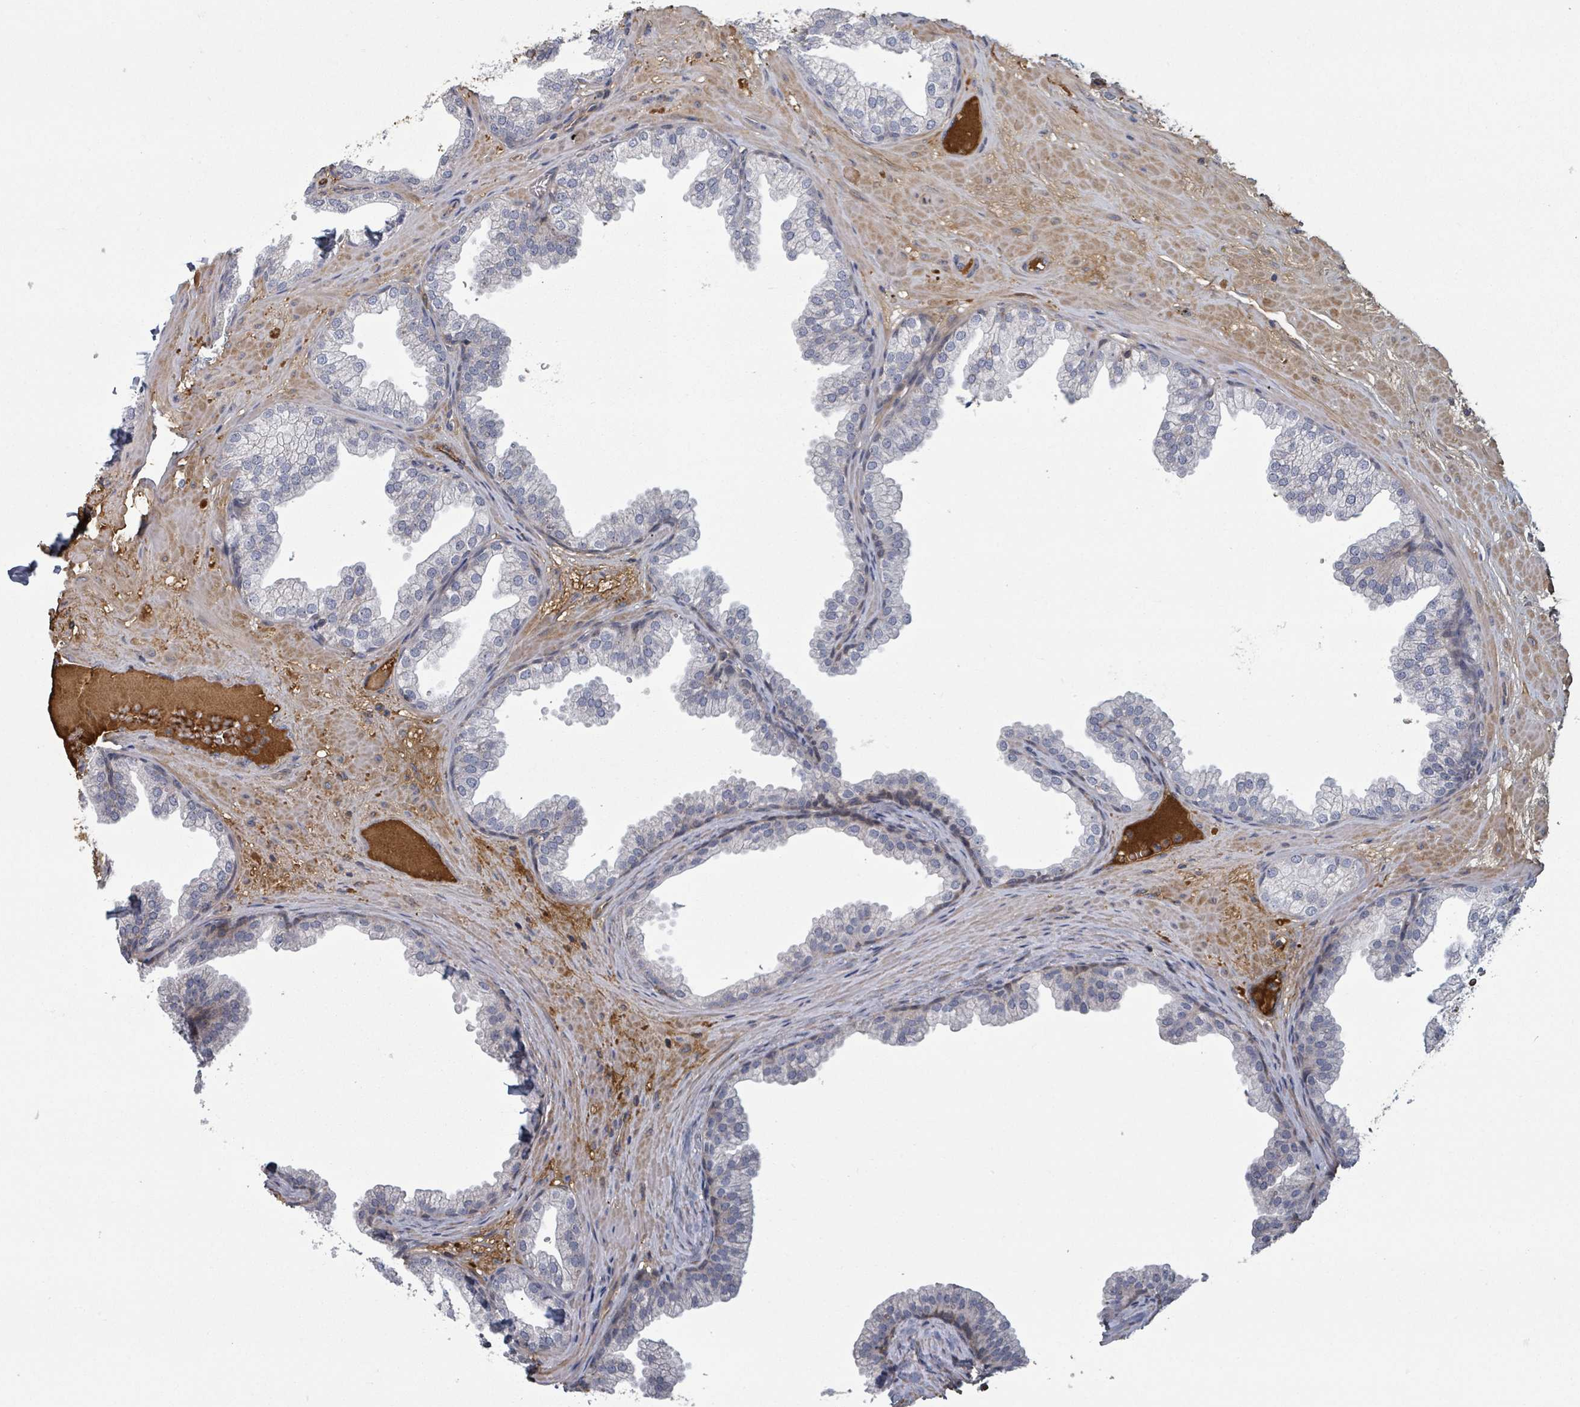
{"staining": {"intensity": "weak", "quantity": "<25%", "location": "cytoplasmic/membranous"}, "tissue": "prostate", "cell_type": "Glandular cells", "image_type": "normal", "snomed": [{"axis": "morphology", "description": "Normal tissue, NOS"}, {"axis": "topography", "description": "Prostate"}], "caption": "Immunohistochemical staining of normal prostate shows no significant staining in glandular cells.", "gene": "GABBR1", "patient": {"sex": "male", "age": 37}}